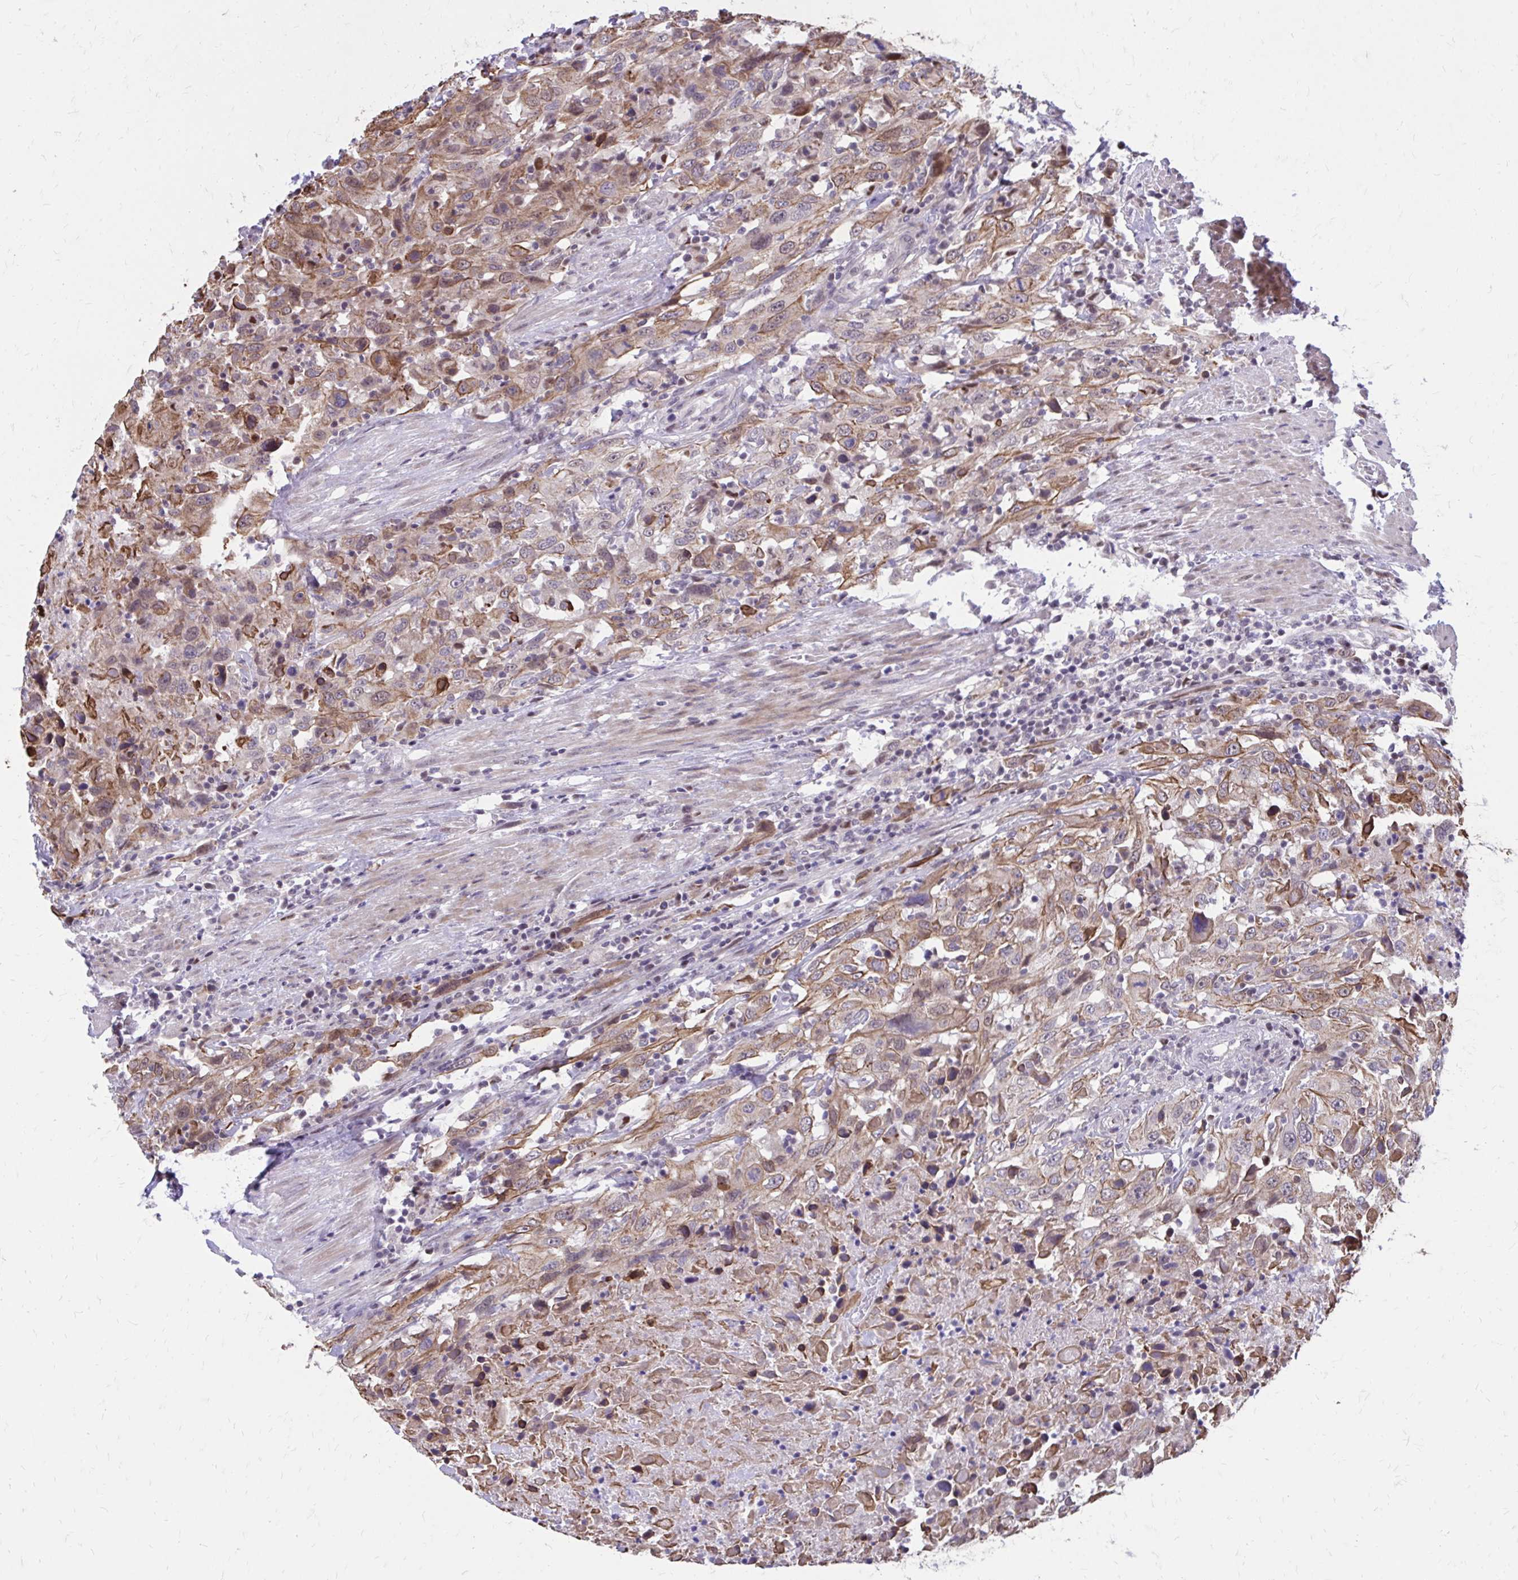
{"staining": {"intensity": "moderate", "quantity": ">75%", "location": "cytoplasmic/membranous,nuclear"}, "tissue": "urothelial cancer", "cell_type": "Tumor cells", "image_type": "cancer", "snomed": [{"axis": "morphology", "description": "Urothelial carcinoma, High grade"}, {"axis": "topography", "description": "Urinary bladder"}], "caption": "Urothelial carcinoma (high-grade) tissue shows moderate cytoplasmic/membranous and nuclear staining in about >75% of tumor cells (IHC, brightfield microscopy, high magnification).", "gene": "ANKRD30B", "patient": {"sex": "male", "age": 61}}